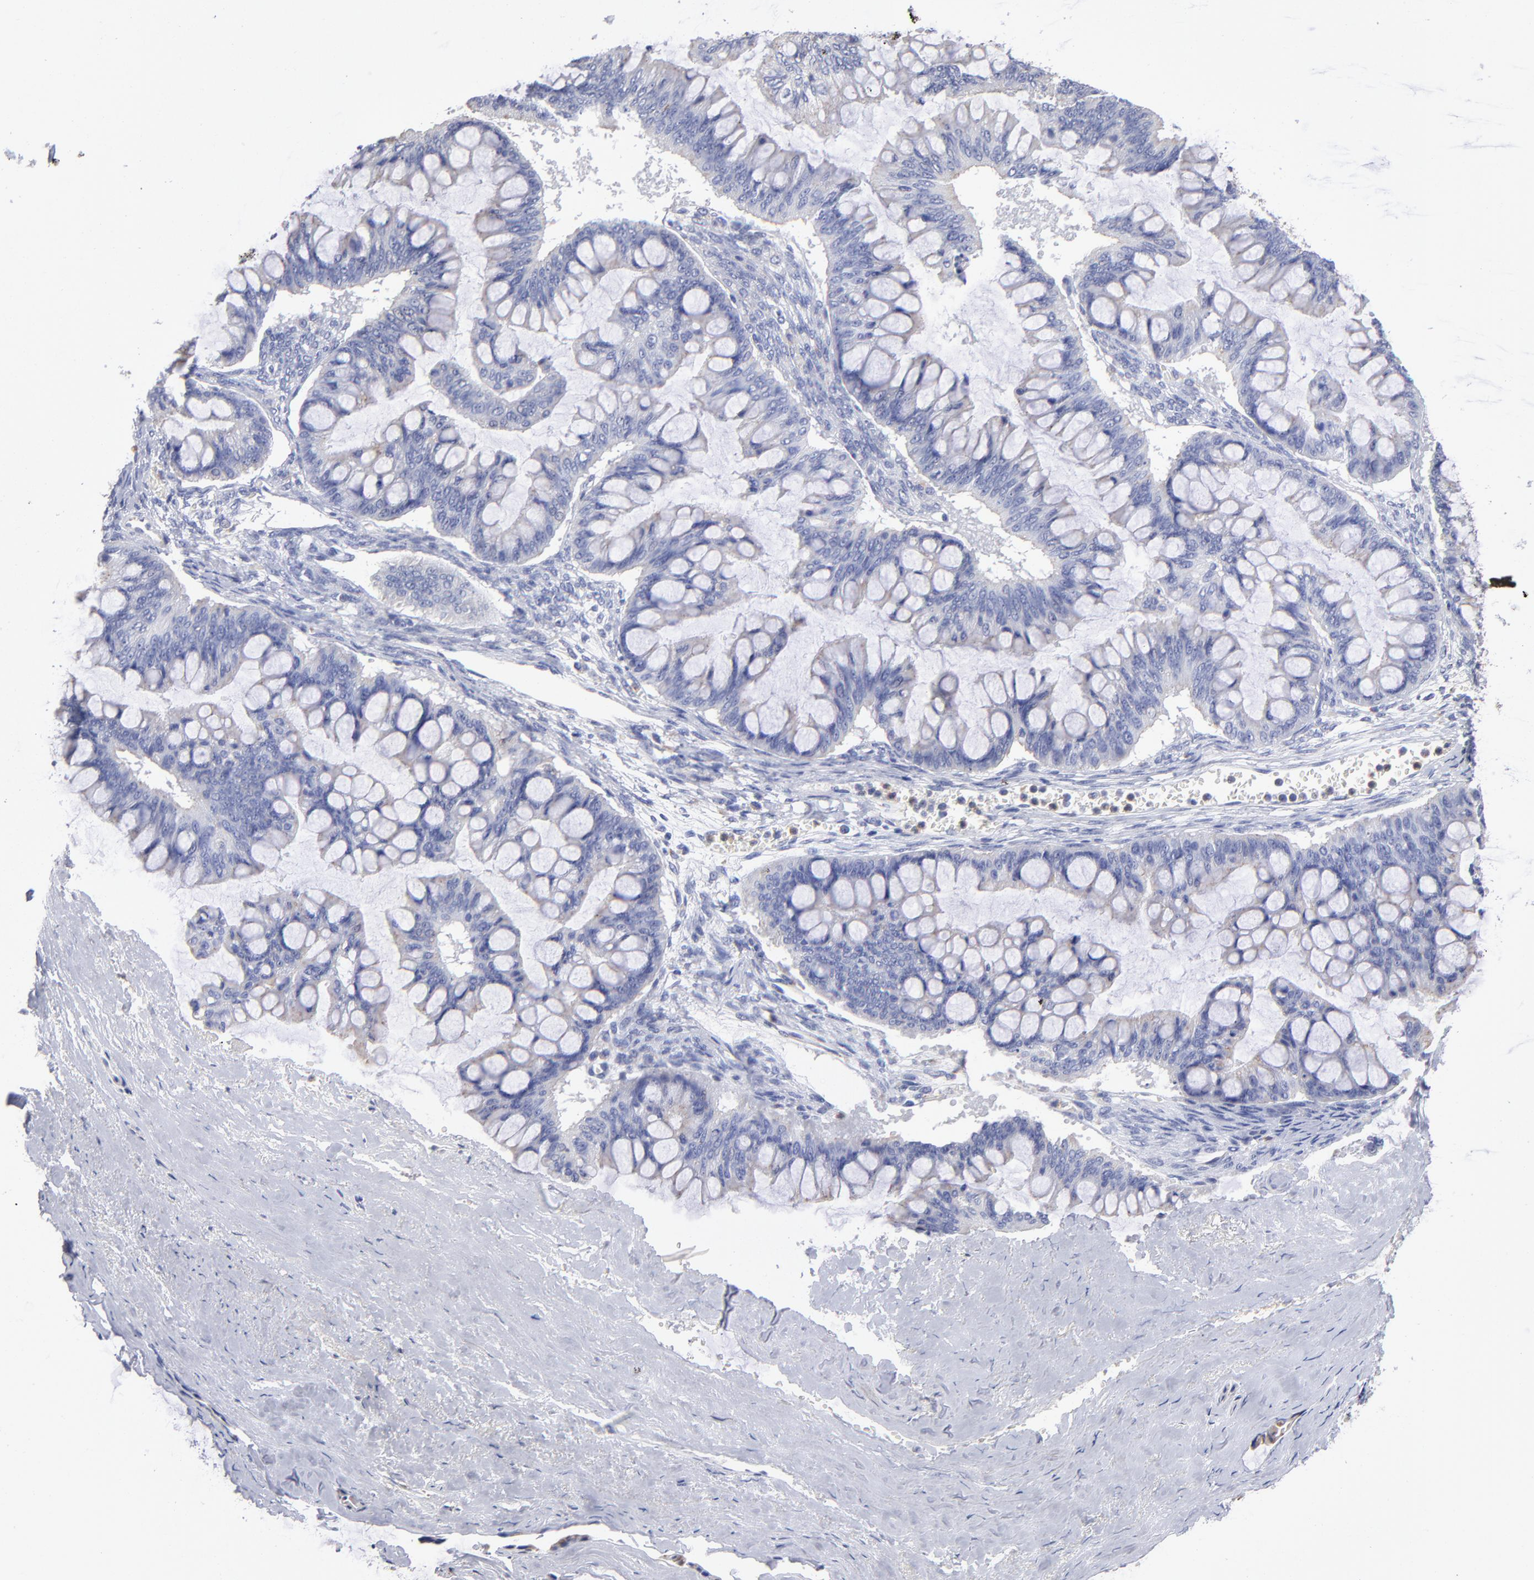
{"staining": {"intensity": "weak", "quantity": "<25%", "location": "cytoplasmic/membranous"}, "tissue": "ovarian cancer", "cell_type": "Tumor cells", "image_type": "cancer", "snomed": [{"axis": "morphology", "description": "Cystadenocarcinoma, mucinous, NOS"}, {"axis": "topography", "description": "Ovary"}], "caption": "High power microscopy photomicrograph of an IHC histopathology image of mucinous cystadenocarcinoma (ovarian), revealing no significant staining in tumor cells.", "gene": "RRAGB", "patient": {"sex": "female", "age": 73}}